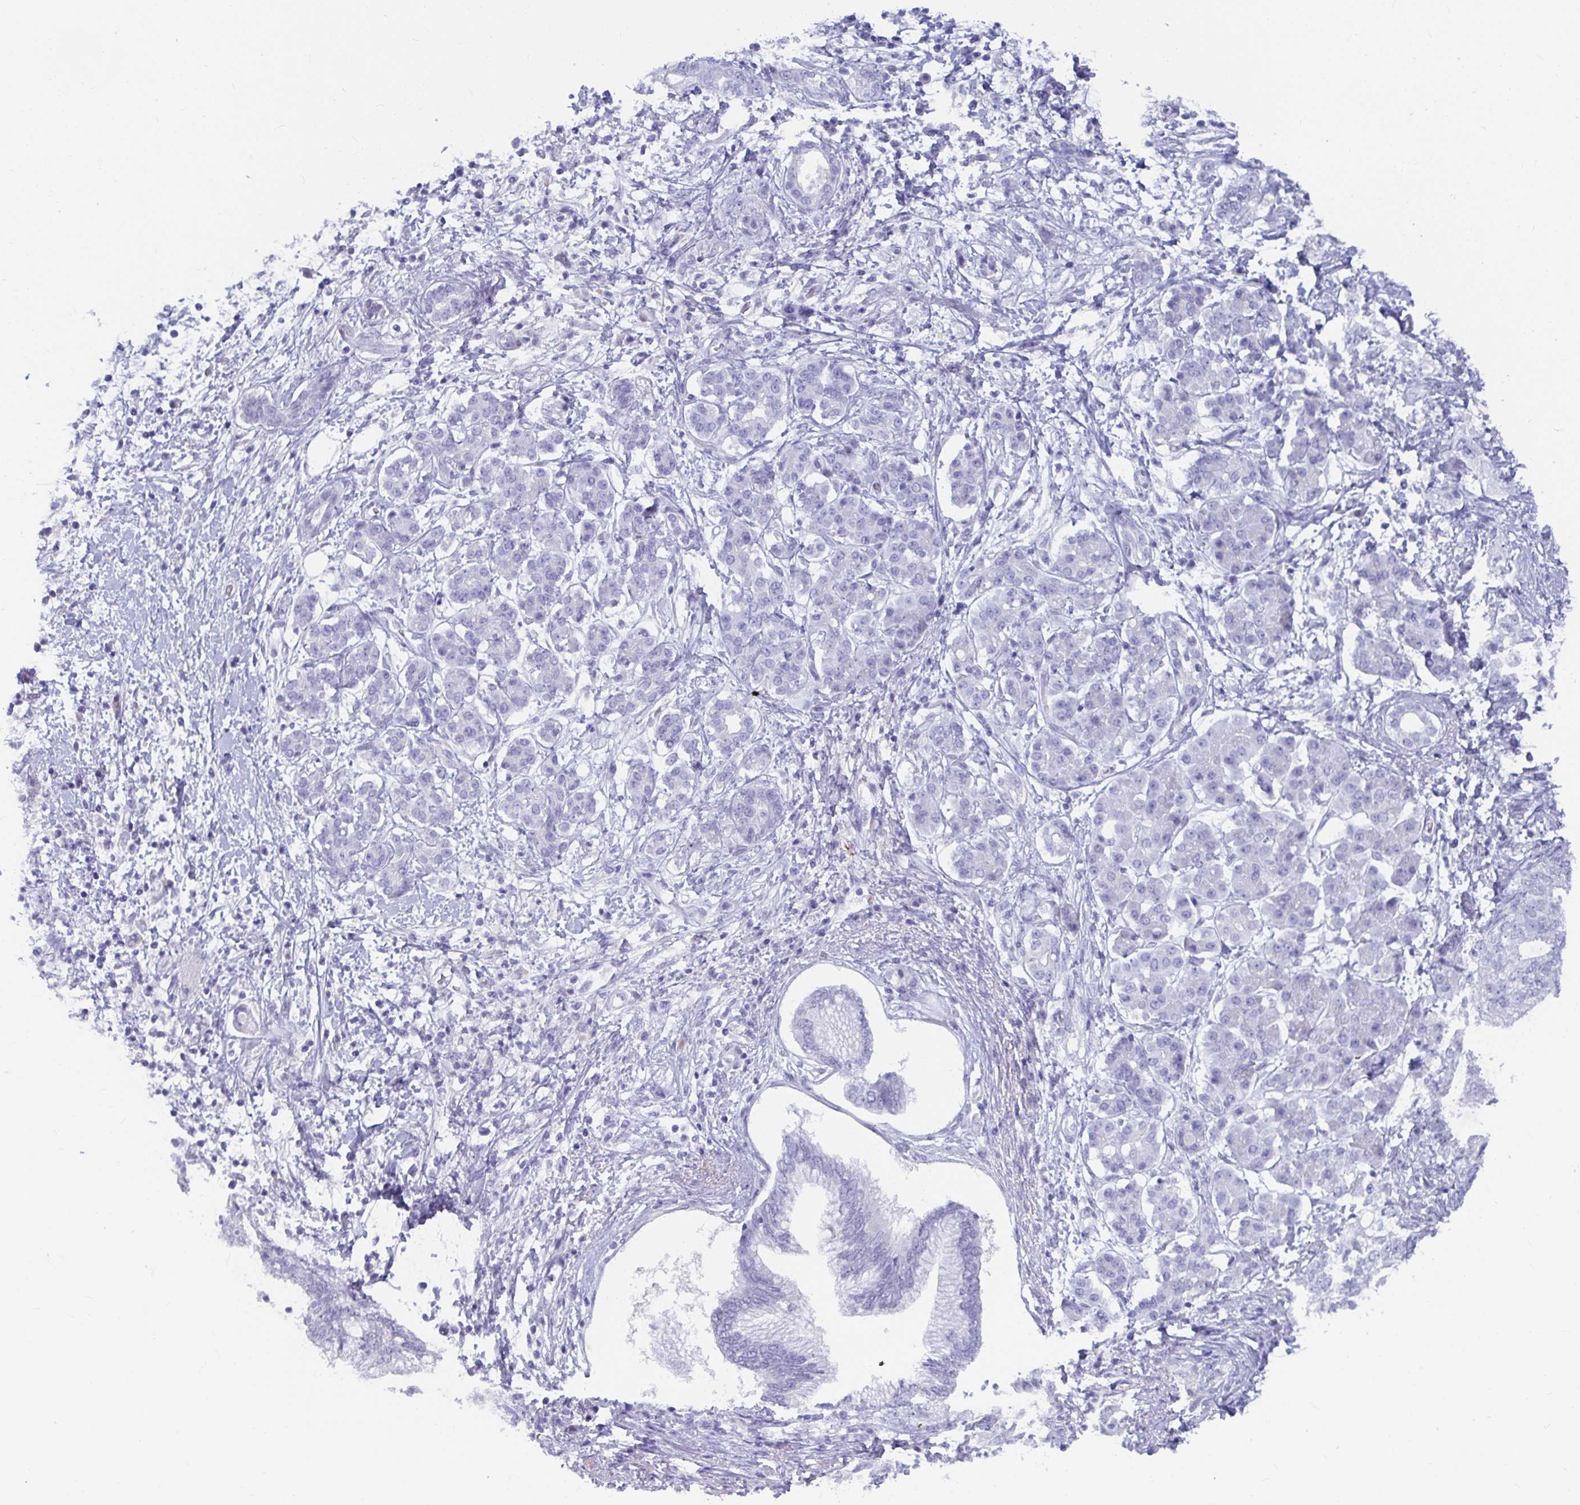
{"staining": {"intensity": "negative", "quantity": "none", "location": "none"}, "tissue": "pancreatic cancer", "cell_type": "Tumor cells", "image_type": "cancer", "snomed": [{"axis": "morphology", "description": "Adenocarcinoma, NOS"}, {"axis": "topography", "description": "Pancreas"}], "caption": "Tumor cells are negative for protein expression in human pancreatic adenocarcinoma.", "gene": "NPY", "patient": {"sex": "female", "age": 73}}